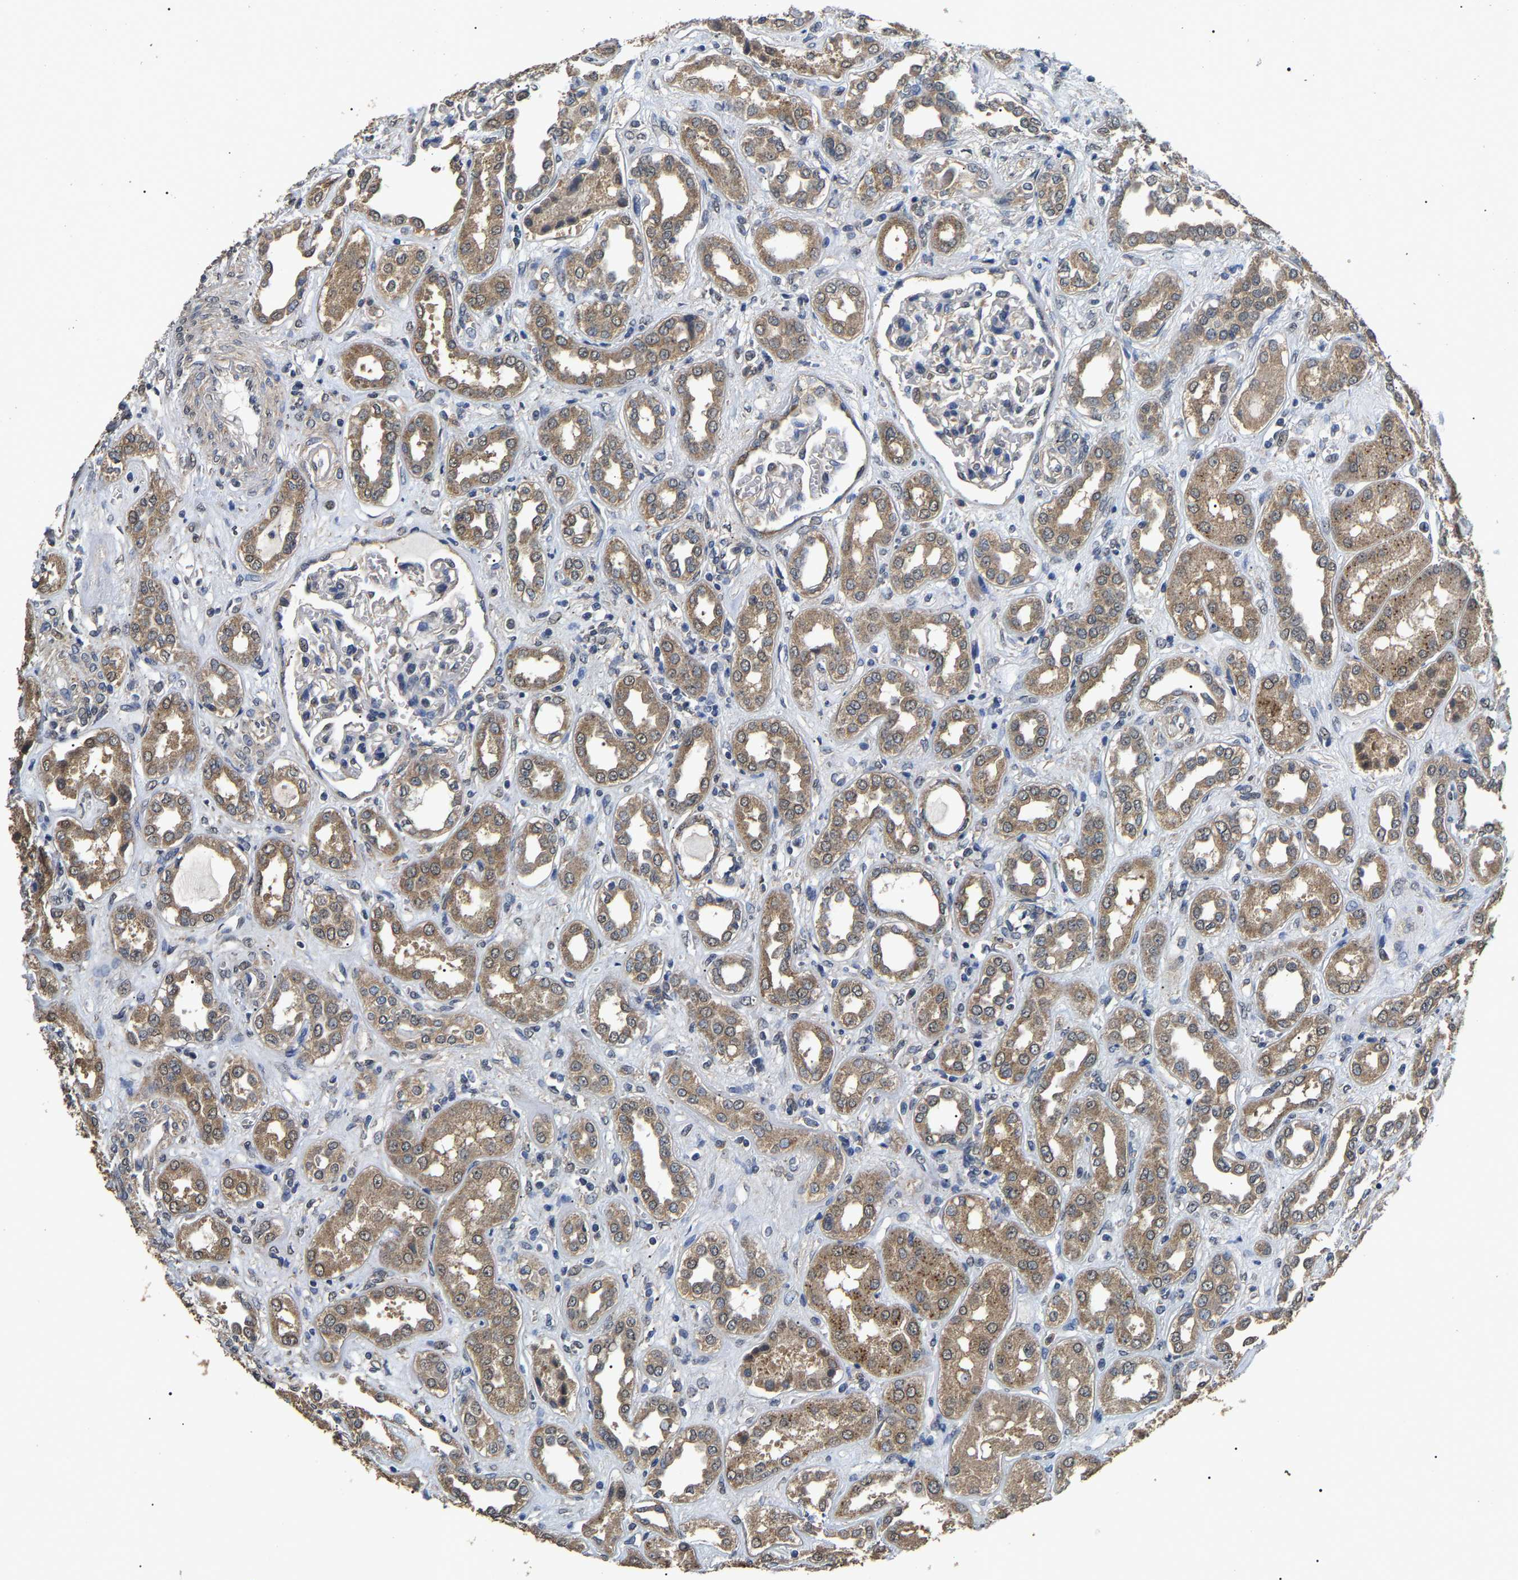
{"staining": {"intensity": "negative", "quantity": "none", "location": "none"}, "tissue": "kidney", "cell_type": "Cells in glomeruli", "image_type": "normal", "snomed": [{"axis": "morphology", "description": "Normal tissue, NOS"}, {"axis": "topography", "description": "Kidney"}], "caption": "Immunohistochemistry (IHC) of unremarkable kidney exhibits no expression in cells in glomeruli.", "gene": "PSMD8", "patient": {"sex": "male", "age": 59}}